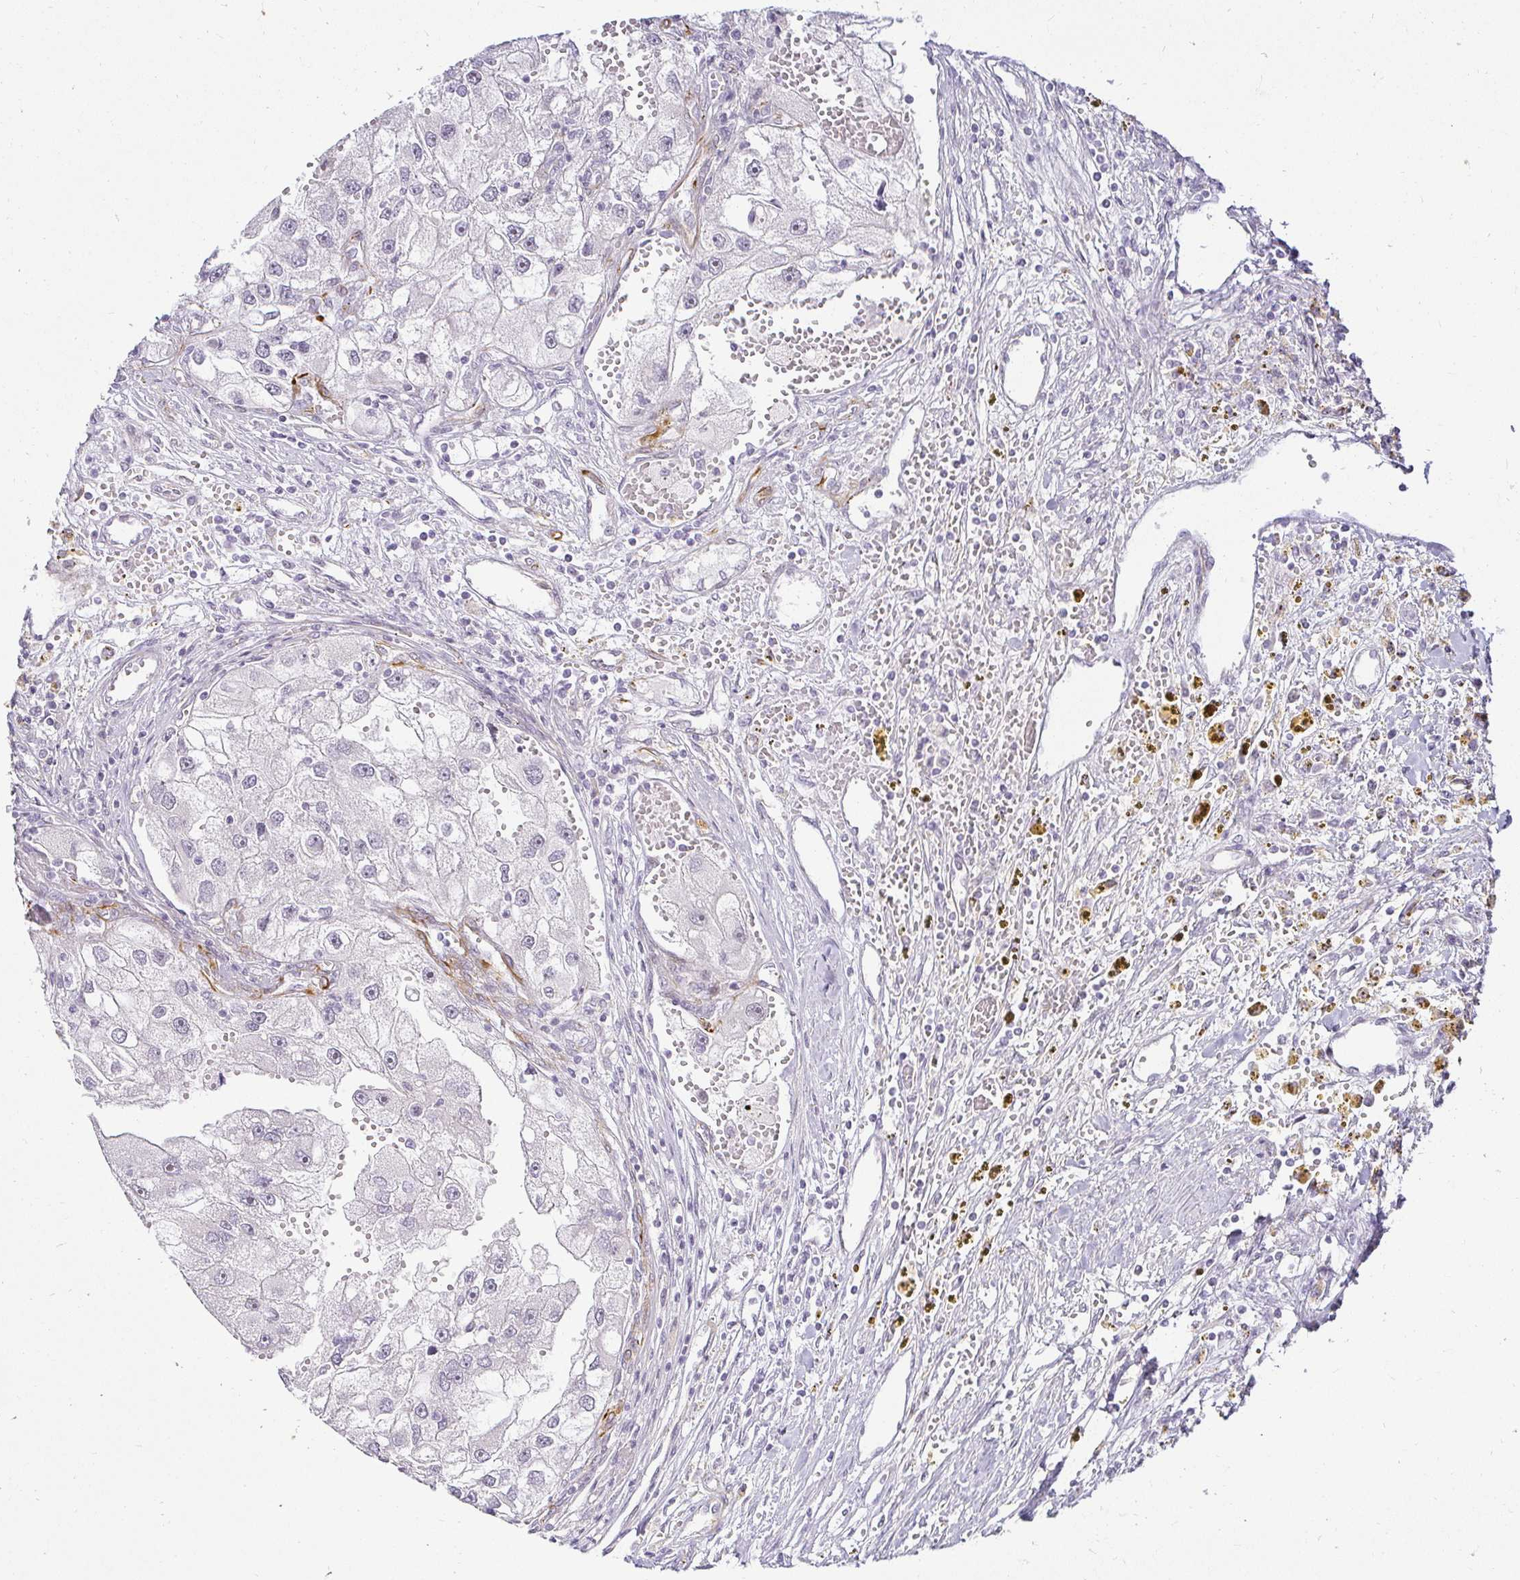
{"staining": {"intensity": "negative", "quantity": "none", "location": "none"}, "tissue": "renal cancer", "cell_type": "Tumor cells", "image_type": "cancer", "snomed": [{"axis": "morphology", "description": "Adenocarcinoma, NOS"}, {"axis": "topography", "description": "Kidney"}], "caption": "A micrograph of renal adenocarcinoma stained for a protein shows no brown staining in tumor cells.", "gene": "ACAN", "patient": {"sex": "male", "age": 63}}